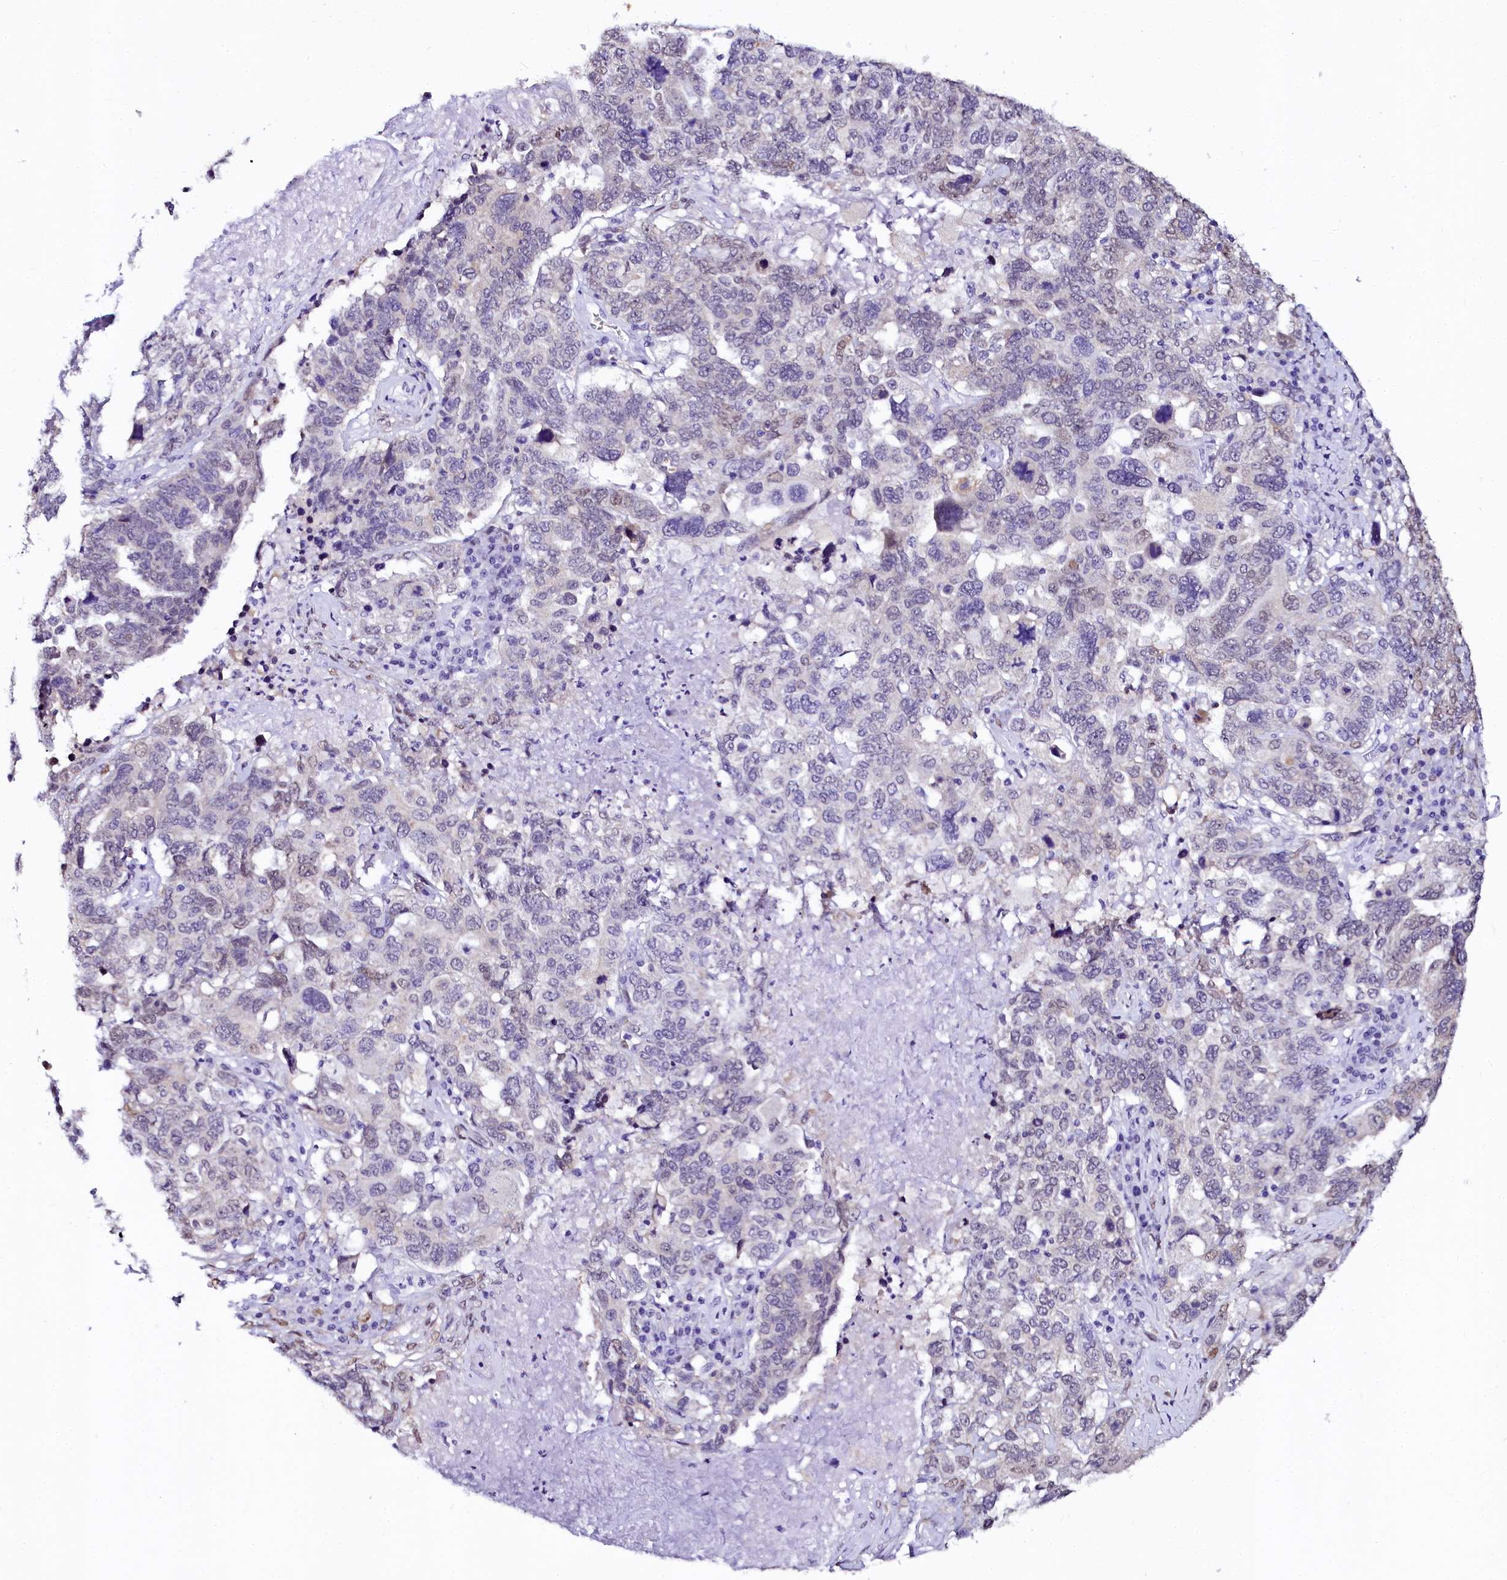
{"staining": {"intensity": "negative", "quantity": "none", "location": "none"}, "tissue": "ovarian cancer", "cell_type": "Tumor cells", "image_type": "cancer", "snomed": [{"axis": "morphology", "description": "Carcinoma, endometroid"}, {"axis": "topography", "description": "Ovary"}], "caption": "Immunohistochemical staining of ovarian cancer (endometroid carcinoma) exhibits no significant staining in tumor cells. Nuclei are stained in blue.", "gene": "SORD", "patient": {"sex": "female", "age": 62}}